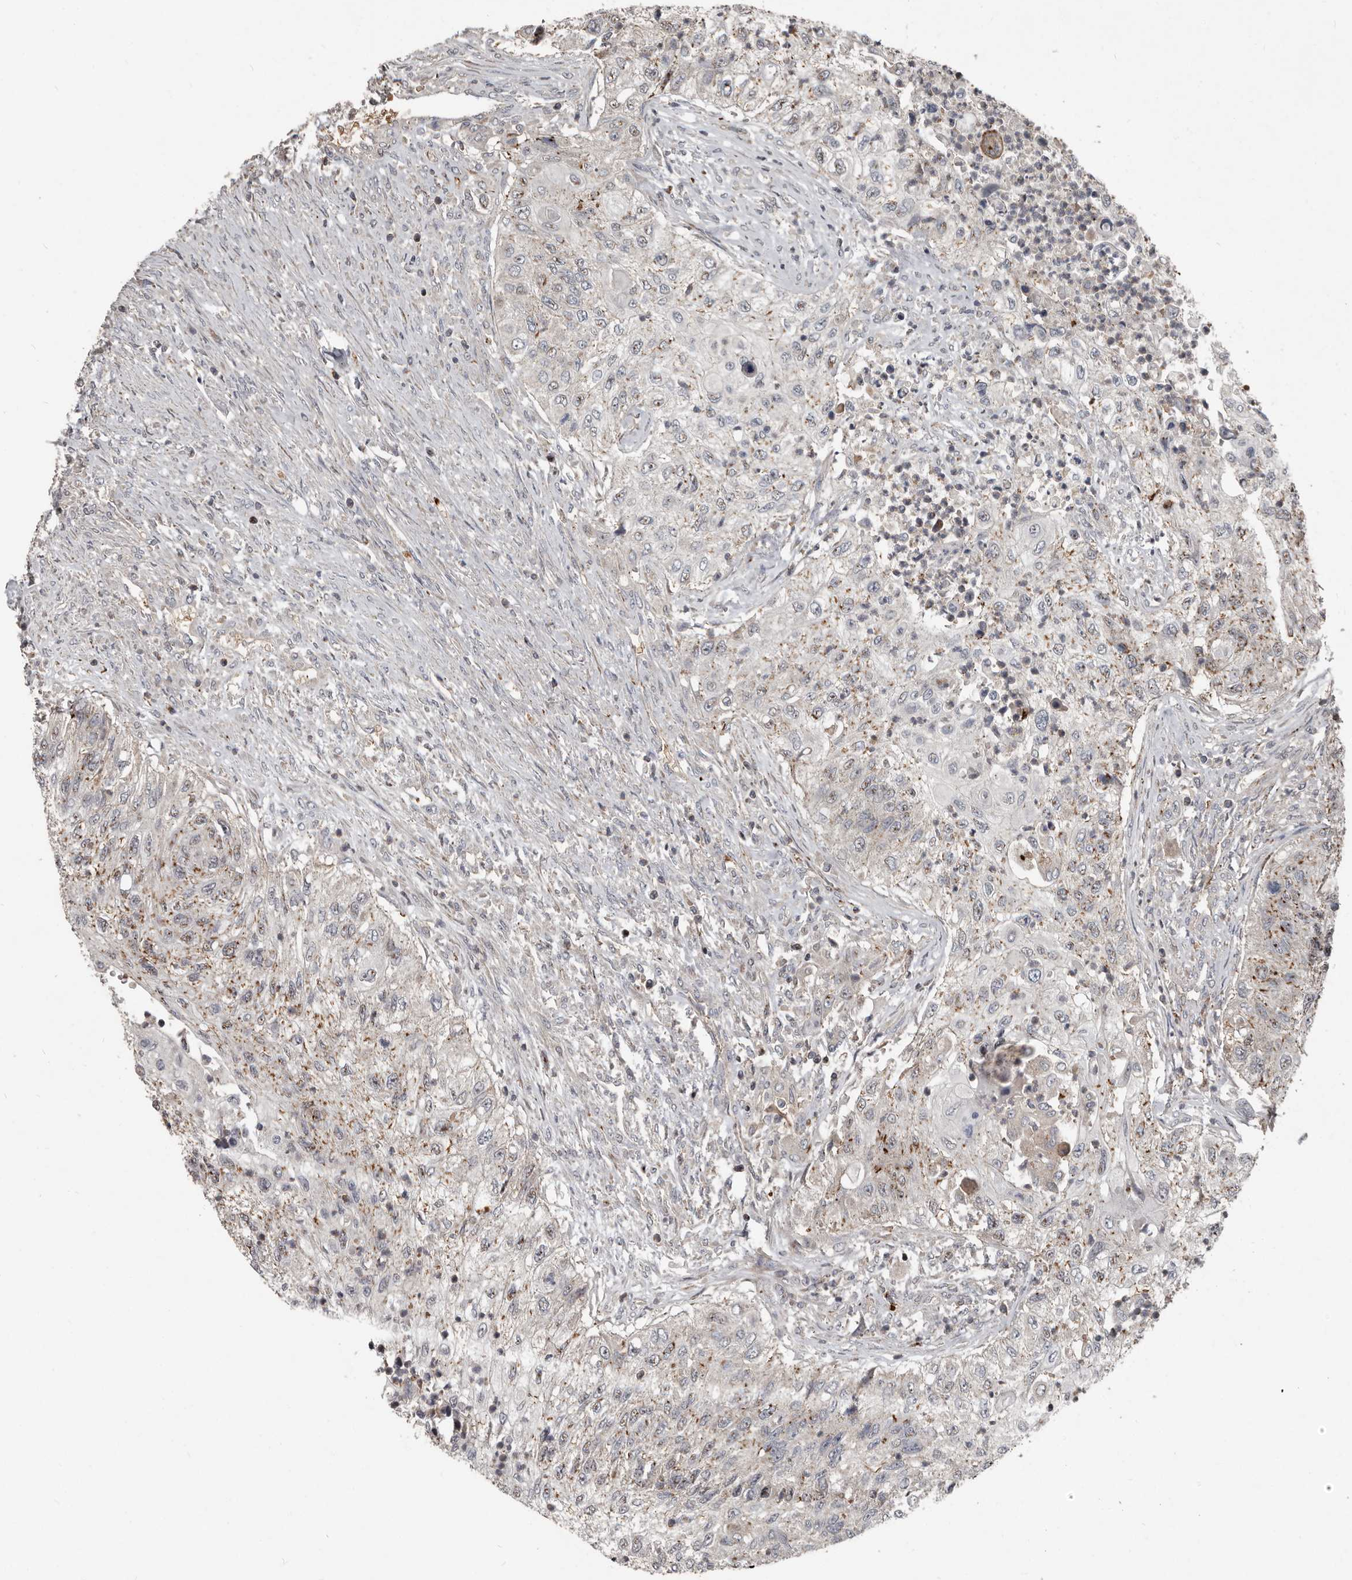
{"staining": {"intensity": "moderate", "quantity": "<25%", "location": "cytoplasmic/membranous"}, "tissue": "urothelial cancer", "cell_type": "Tumor cells", "image_type": "cancer", "snomed": [{"axis": "morphology", "description": "Urothelial carcinoma, High grade"}, {"axis": "topography", "description": "Urinary bladder"}], "caption": "IHC (DAB) staining of high-grade urothelial carcinoma exhibits moderate cytoplasmic/membranous protein positivity in approximately <25% of tumor cells.", "gene": "FBXO31", "patient": {"sex": "female", "age": 60}}